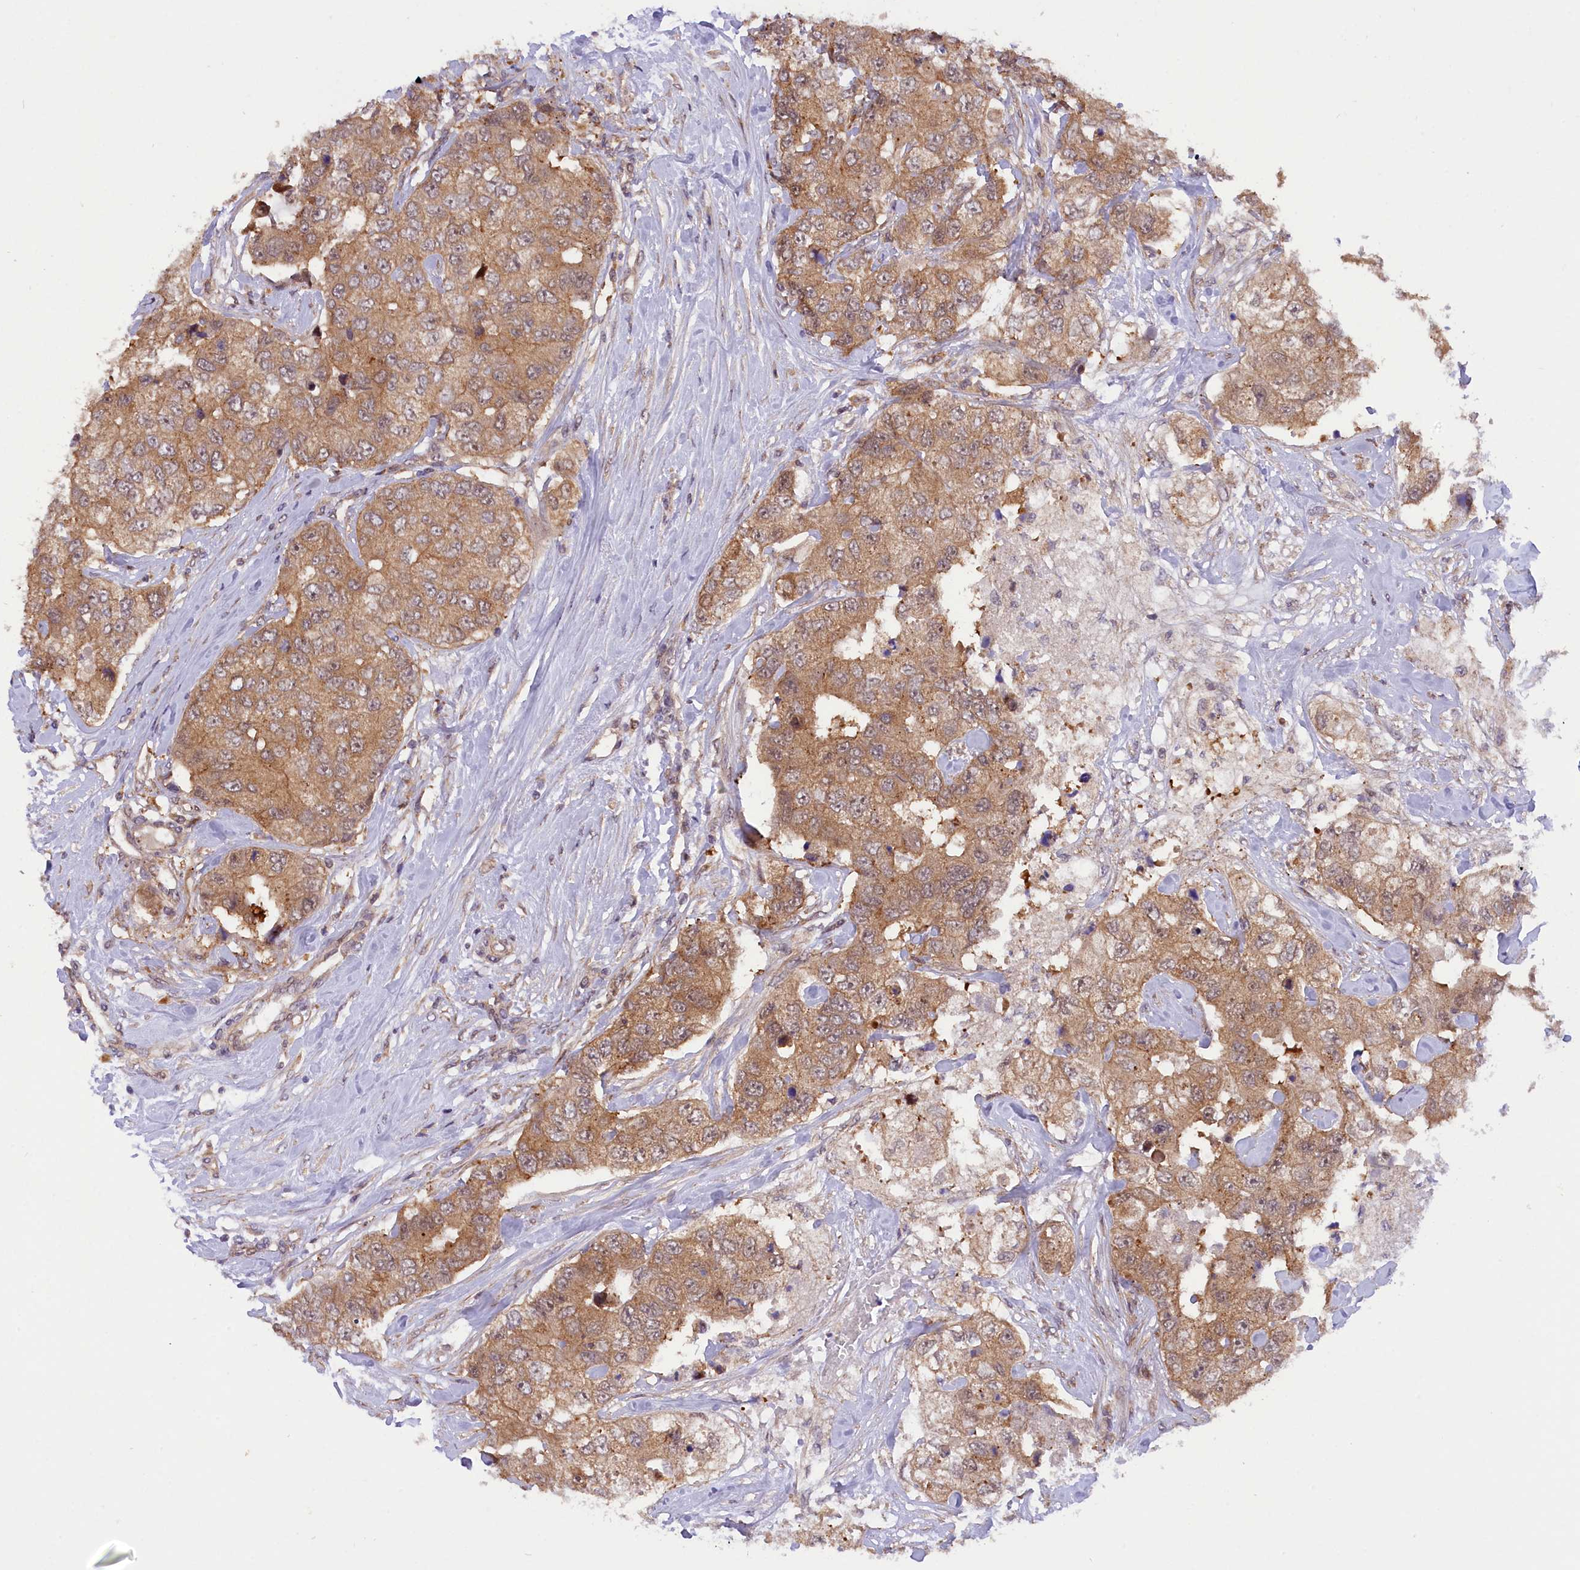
{"staining": {"intensity": "moderate", "quantity": ">75%", "location": "cytoplasmic/membranous"}, "tissue": "breast cancer", "cell_type": "Tumor cells", "image_type": "cancer", "snomed": [{"axis": "morphology", "description": "Duct carcinoma"}, {"axis": "topography", "description": "Breast"}], "caption": "Breast intraductal carcinoma stained for a protein (brown) reveals moderate cytoplasmic/membranous positive expression in approximately >75% of tumor cells.", "gene": "SAMD4A", "patient": {"sex": "female", "age": 62}}